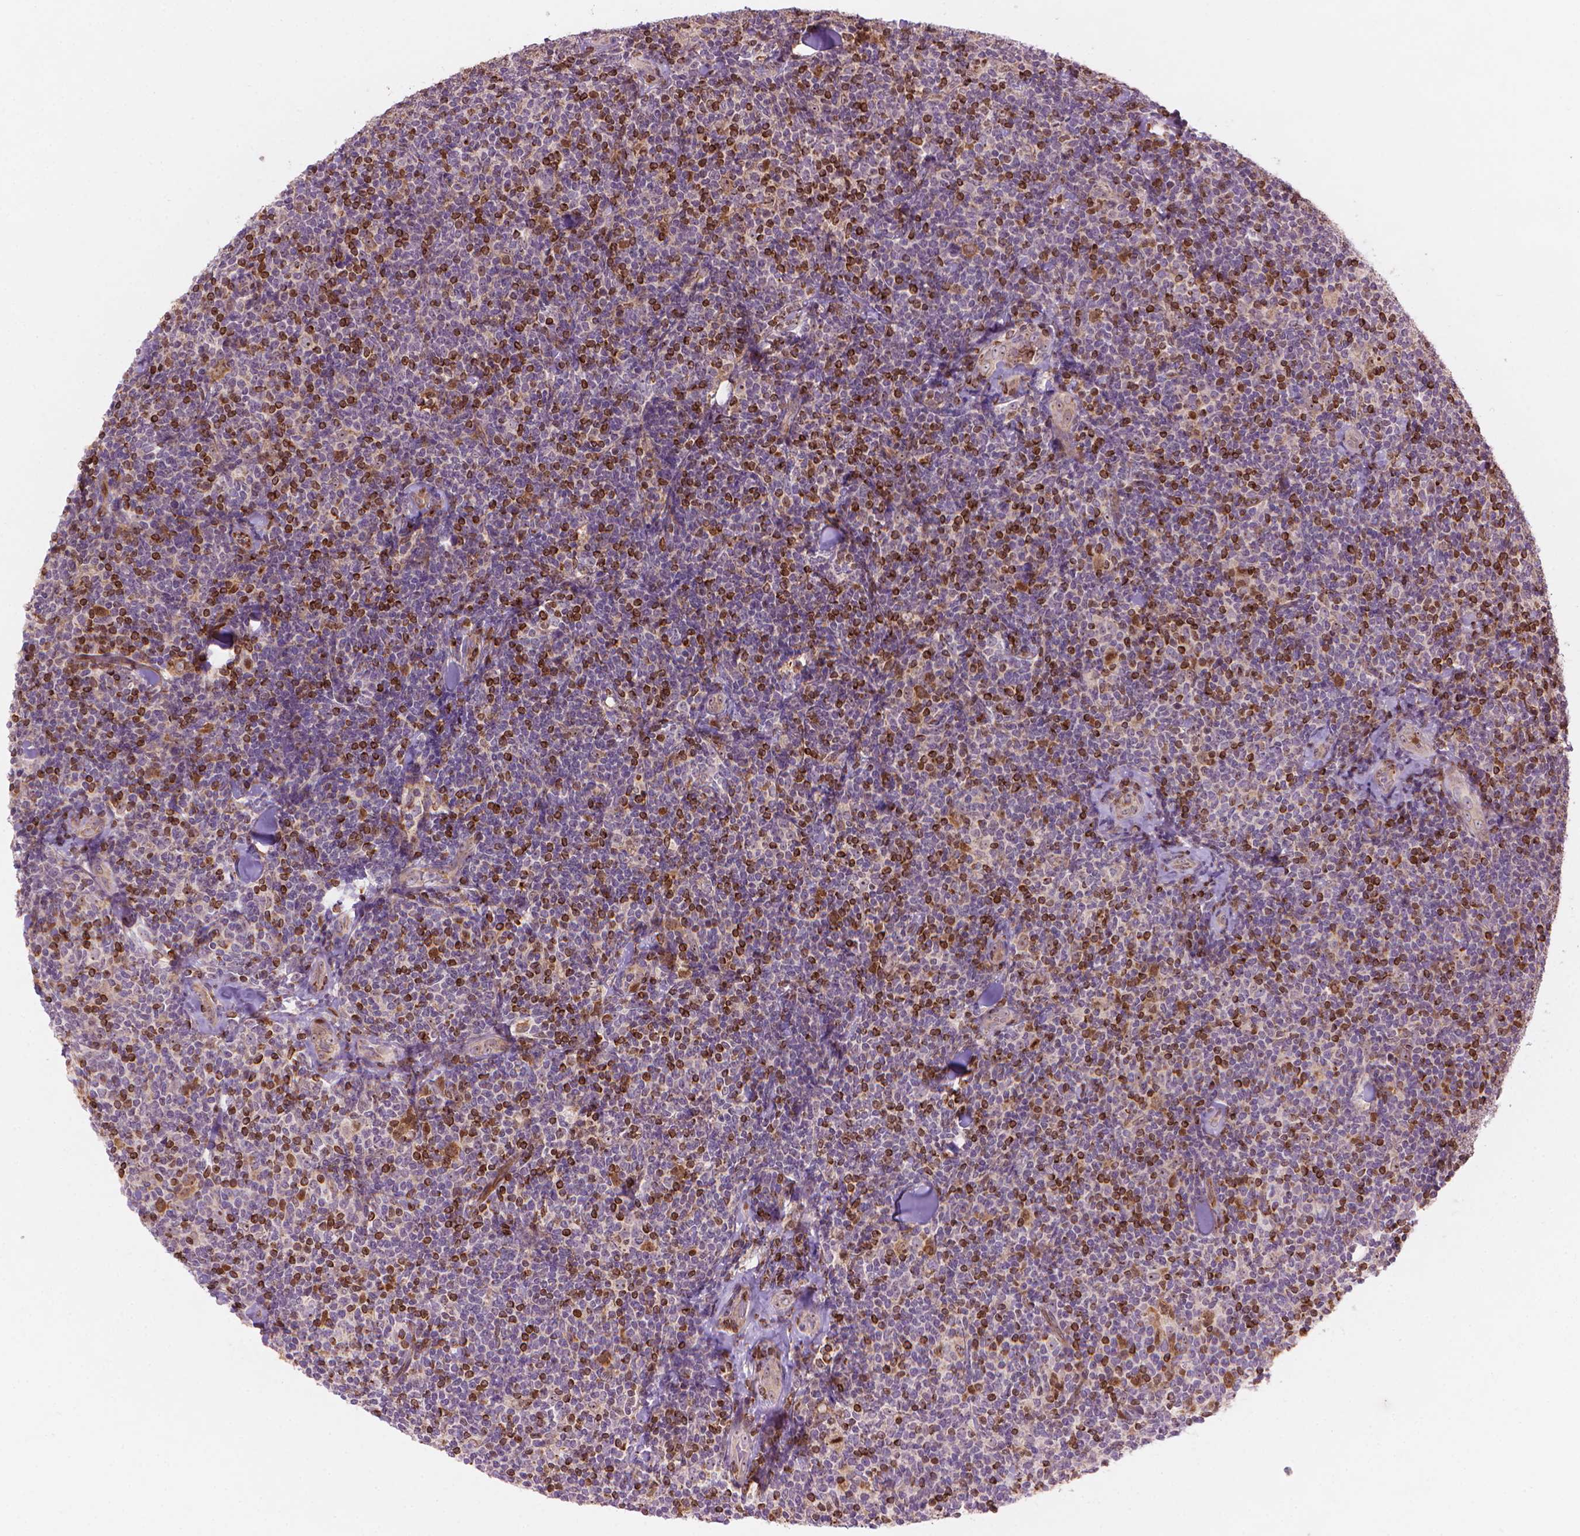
{"staining": {"intensity": "moderate", "quantity": "25%-75%", "location": "cytoplasmic/membranous,nuclear"}, "tissue": "lymphoma", "cell_type": "Tumor cells", "image_type": "cancer", "snomed": [{"axis": "morphology", "description": "Malignant lymphoma, non-Hodgkin's type, Low grade"}, {"axis": "topography", "description": "Lymph node"}], "caption": "The micrograph displays immunohistochemical staining of low-grade malignant lymphoma, non-Hodgkin's type. There is moderate cytoplasmic/membranous and nuclear staining is appreciated in approximately 25%-75% of tumor cells.", "gene": "SMC2", "patient": {"sex": "female", "age": 56}}